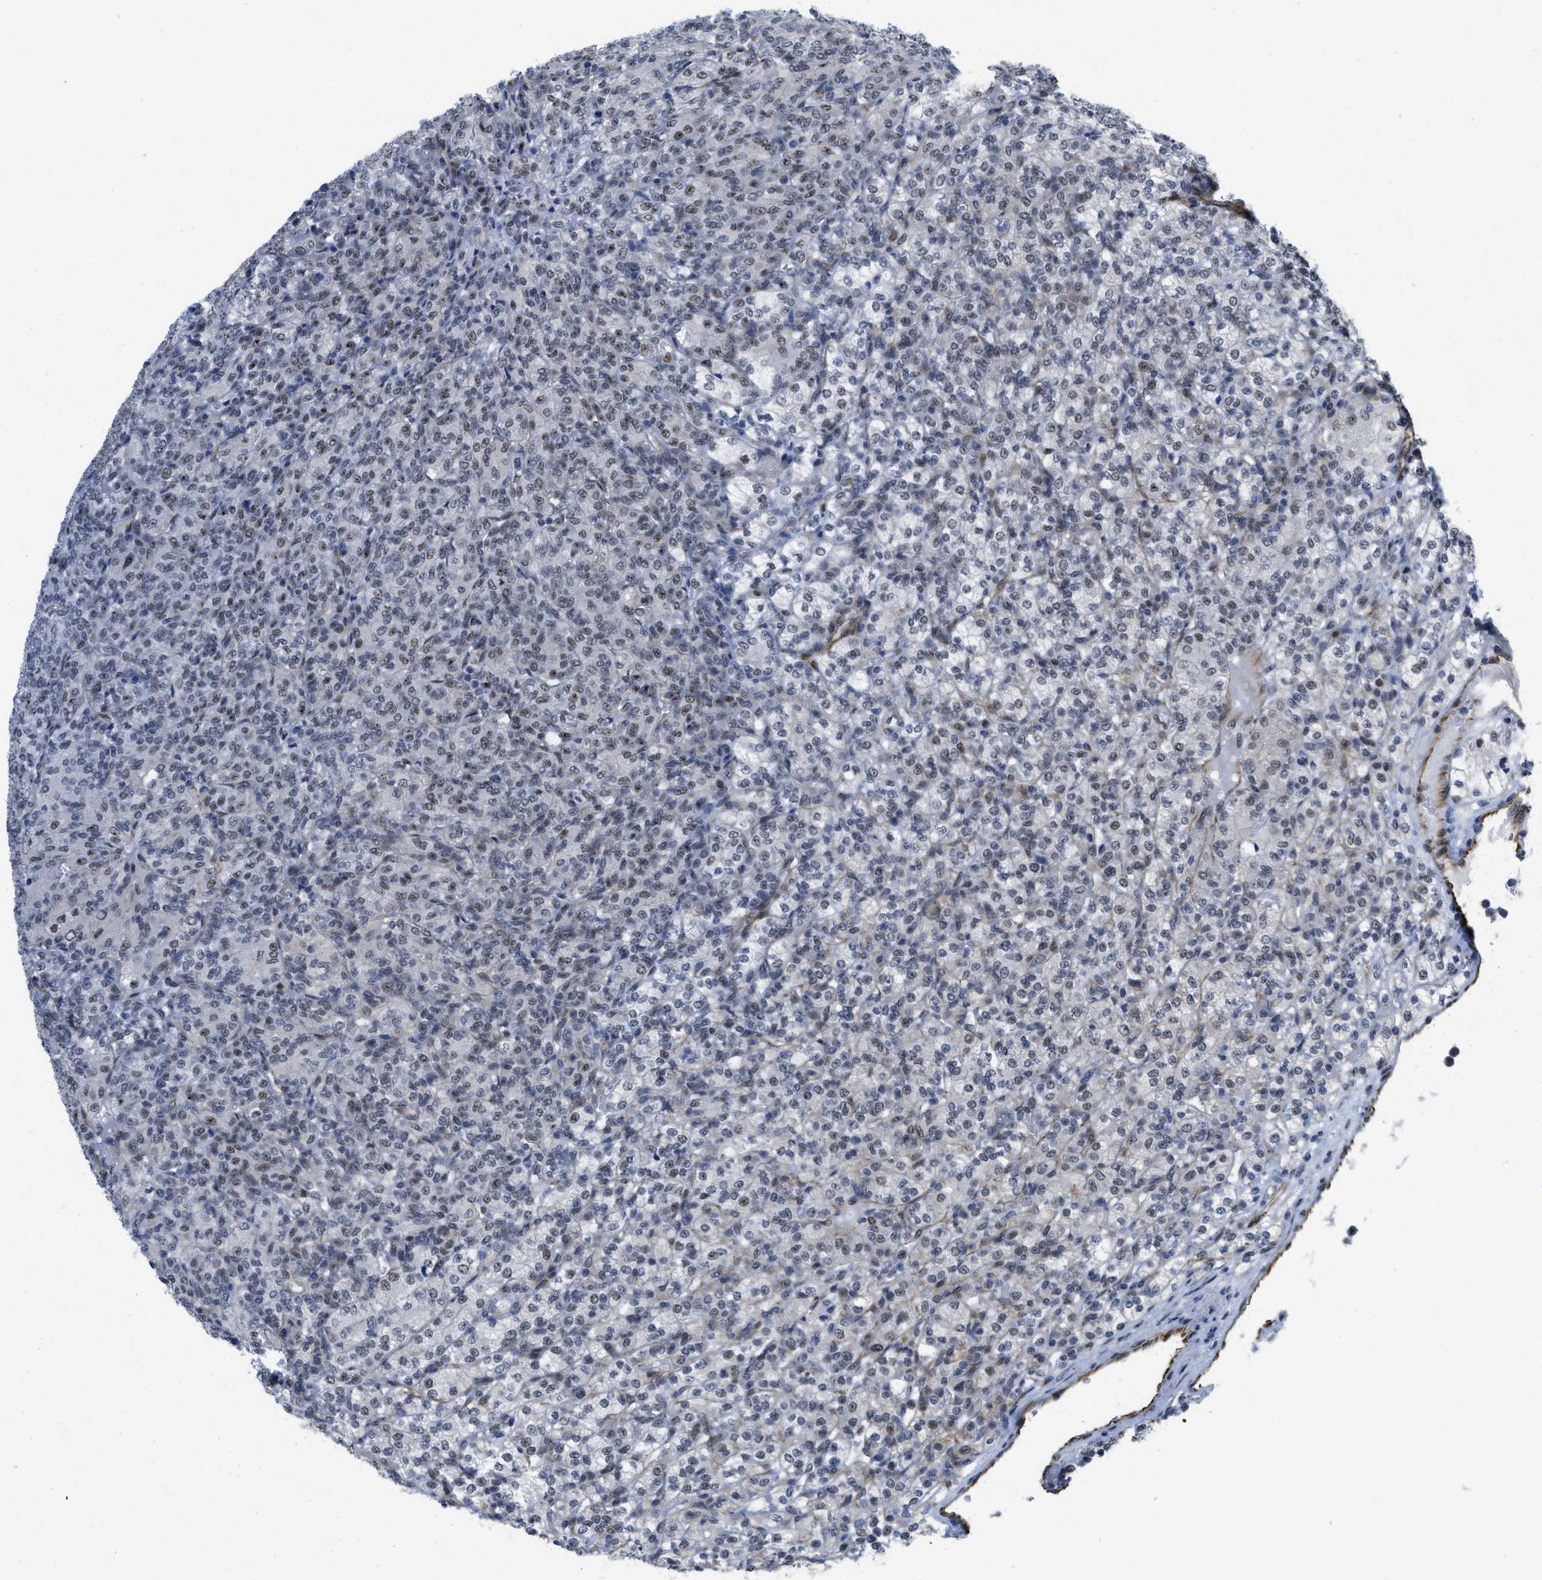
{"staining": {"intensity": "weak", "quantity": "<25%", "location": "nuclear"}, "tissue": "renal cancer", "cell_type": "Tumor cells", "image_type": "cancer", "snomed": [{"axis": "morphology", "description": "Adenocarcinoma, NOS"}, {"axis": "topography", "description": "Kidney"}], "caption": "The image displays no significant expression in tumor cells of renal adenocarcinoma.", "gene": "LRRC8B", "patient": {"sex": "male", "age": 77}}